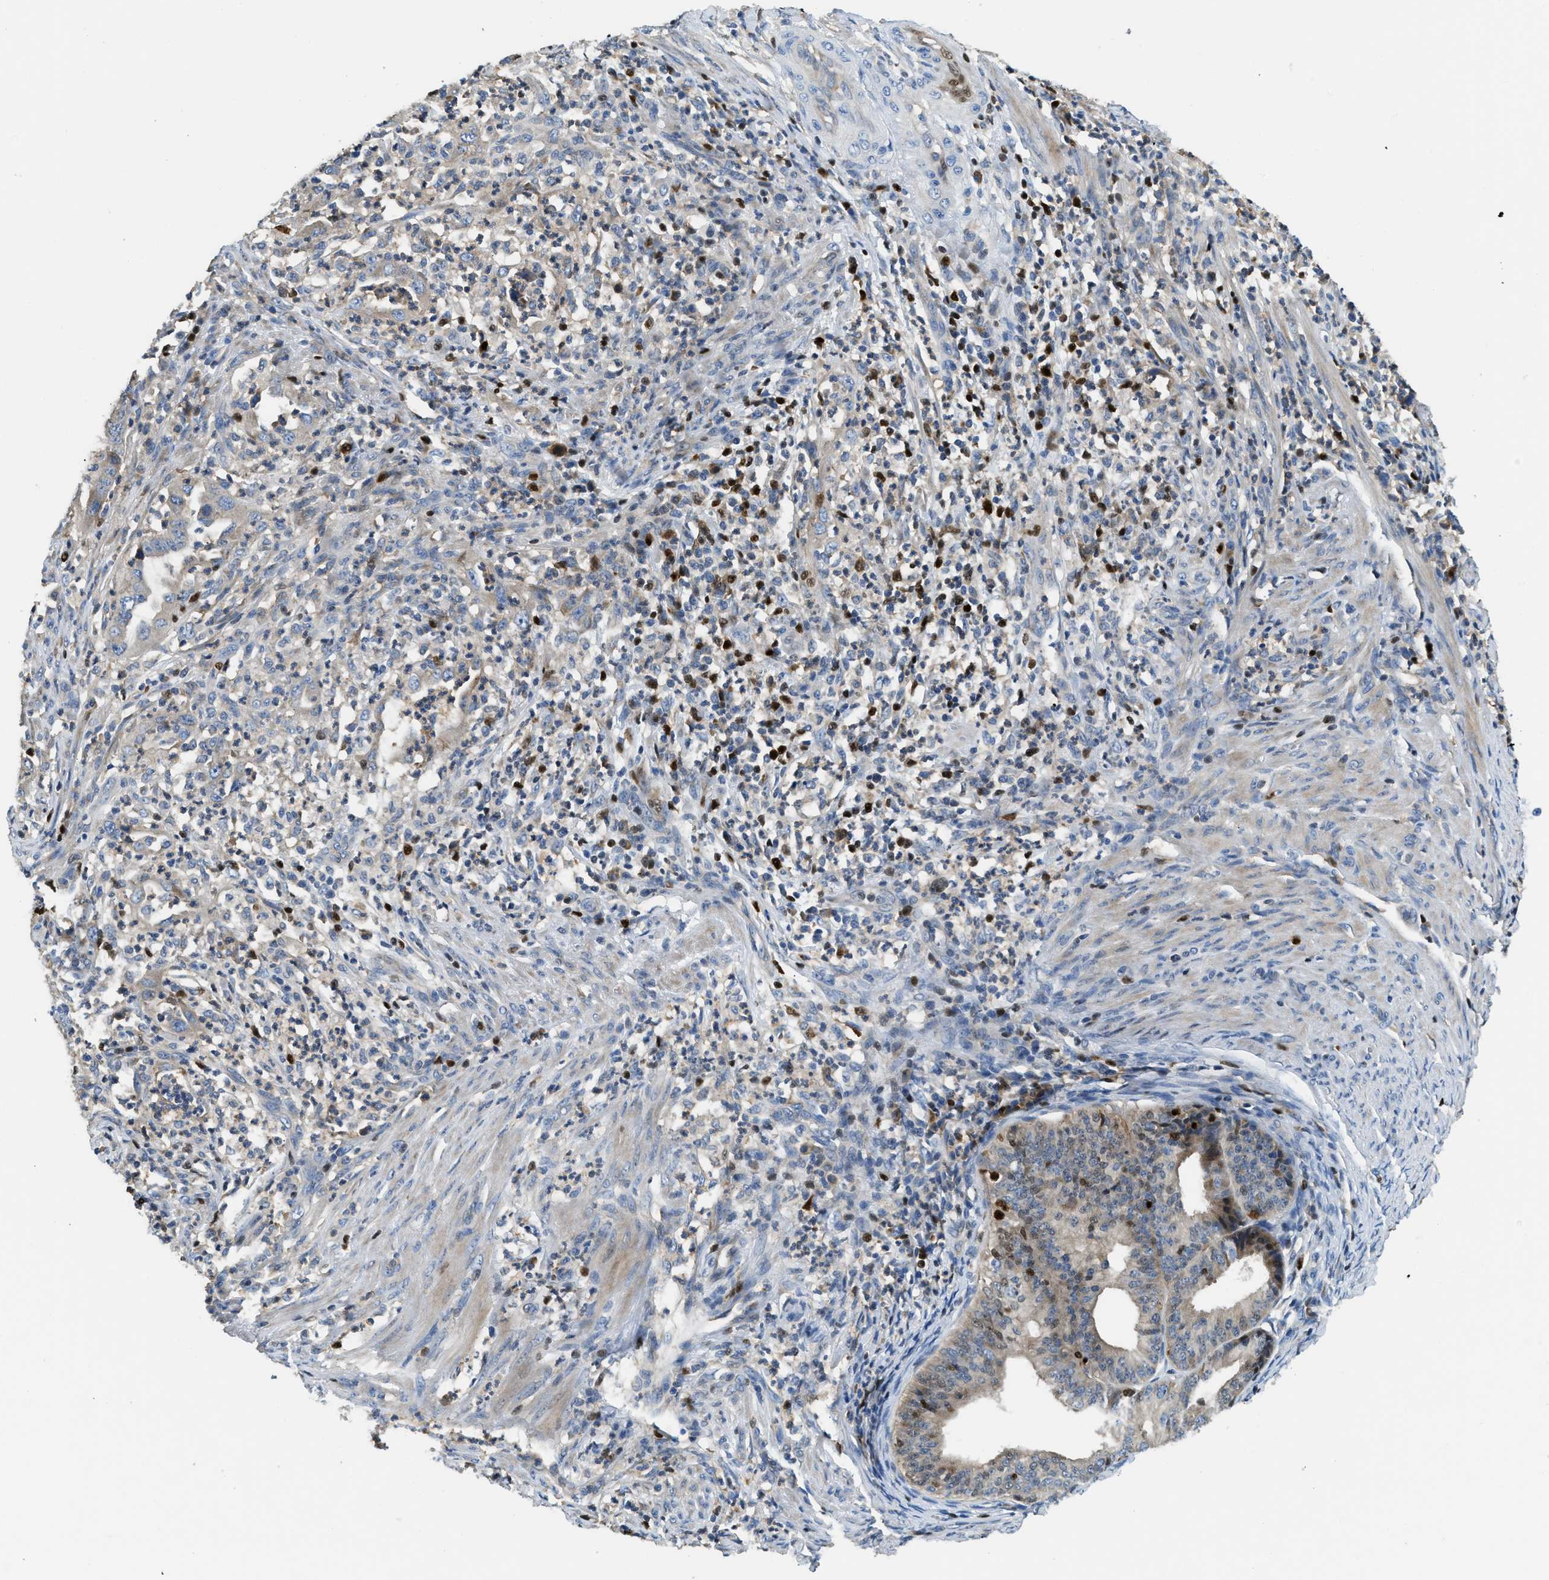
{"staining": {"intensity": "weak", "quantity": "<25%", "location": "cytoplasmic/membranous"}, "tissue": "endometrial cancer", "cell_type": "Tumor cells", "image_type": "cancer", "snomed": [{"axis": "morphology", "description": "Adenocarcinoma, NOS"}, {"axis": "topography", "description": "Endometrium"}], "caption": "The image demonstrates no significant positivity in tumor cells of adenocarcinoma (endometrial).", "gene": "TOX", "patient": {"sex": "female", "age": 70}}